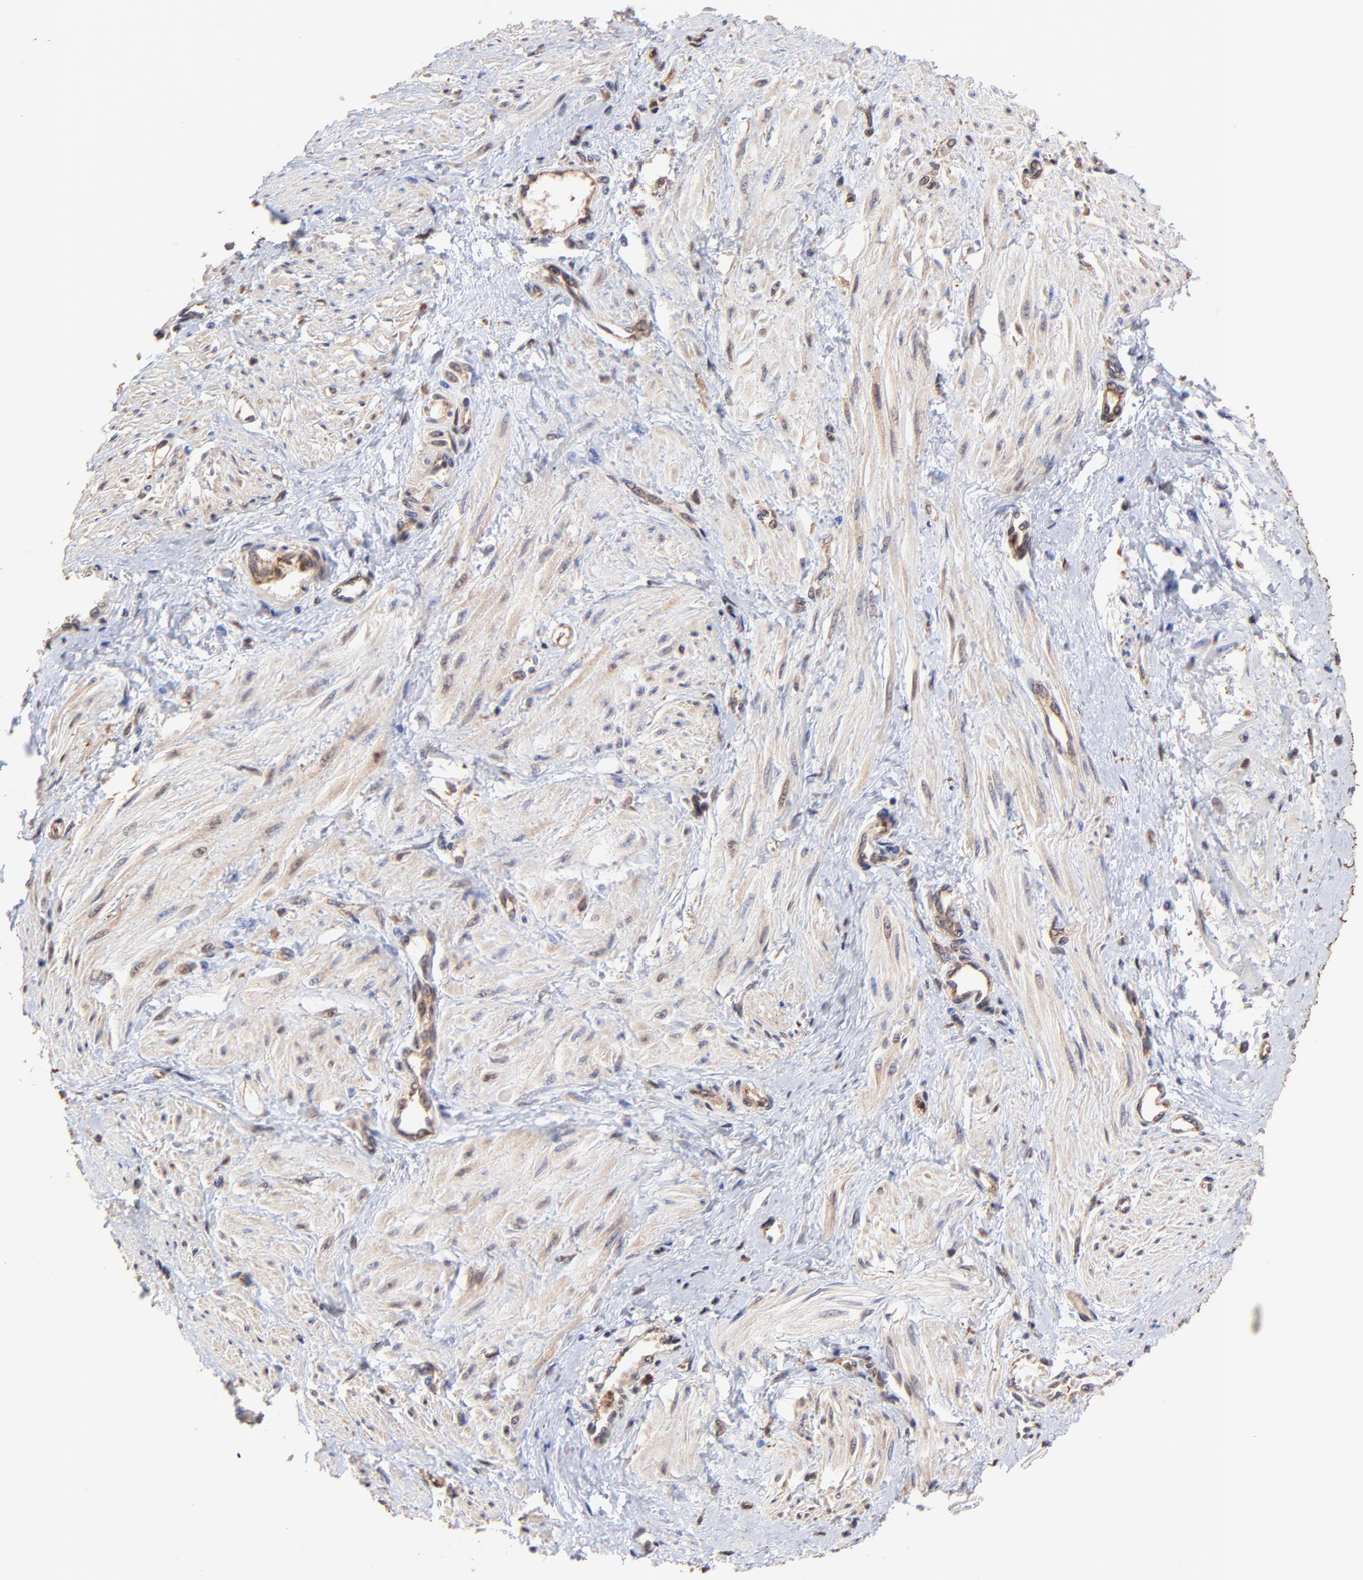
{"staining": {"intensity": "weak", "quantity": ">75%", "location": "cytoplasmic/membranous"}, "tissue": "smooth muscle", "cell_type": "Smooth muscle cells", "image_type": "normal", "snomed": [{"axis": "morphology", "description": "Normal tissue, NOS"}, {"axis": "topography", "description": "Smooth muscle"}, {"axis": "topography", "description": "Uterus"}], "caption": "Smooth muscle stained with DAB immunohistochemistry reveals low levels of weak cytoplasmic/membranous positivity in about >75% of smooth muscle cells. The staining was performed using DAB (3,3'-diaminobenzidine), with brown indicating positive protein expression. Nuclei are stained blue with hematoxylin.", "gene": "PSMA6", "patient": {"sex": "female", "age": 39}}